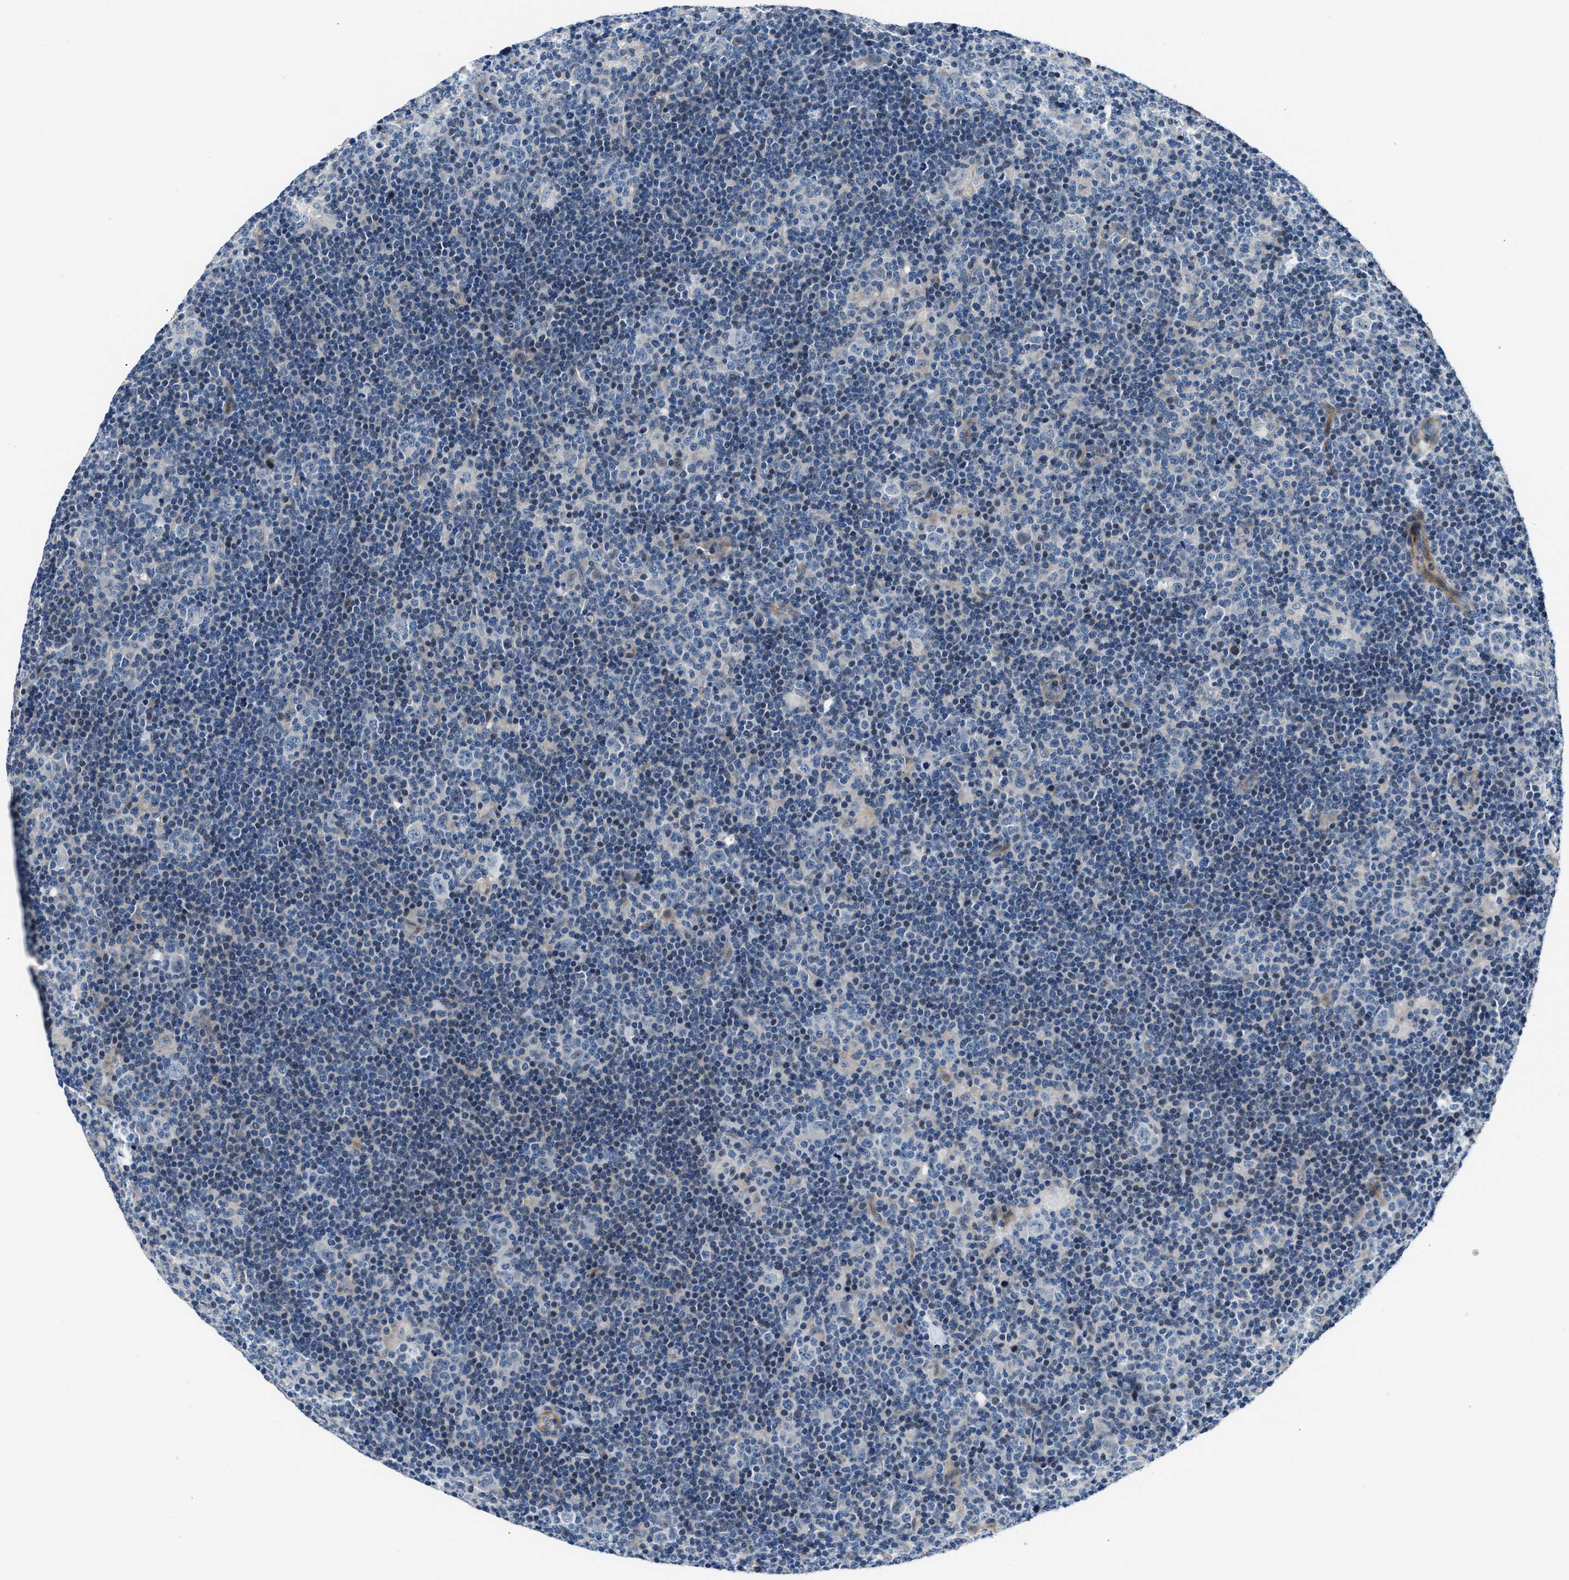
{"staining": {"intensity": "negative", "quantity": "none", "location": "none"}, "tissue": "lymphoma", "cell_type": "Tumor cells", "image_type": "cancer", "snomed": [{"axis": "morphology", "description": "Hodgkin's disease, NOS"}, {"axis": "topography", "description": "Lymph node"}], "caption": "This is an immunohistochemistry (IHC) histopathology image of Hodgkin's disease. There is no positivity in tumor cells.", "gene": "MPDZ", "patient": {"sex": "female", "age": 57}}